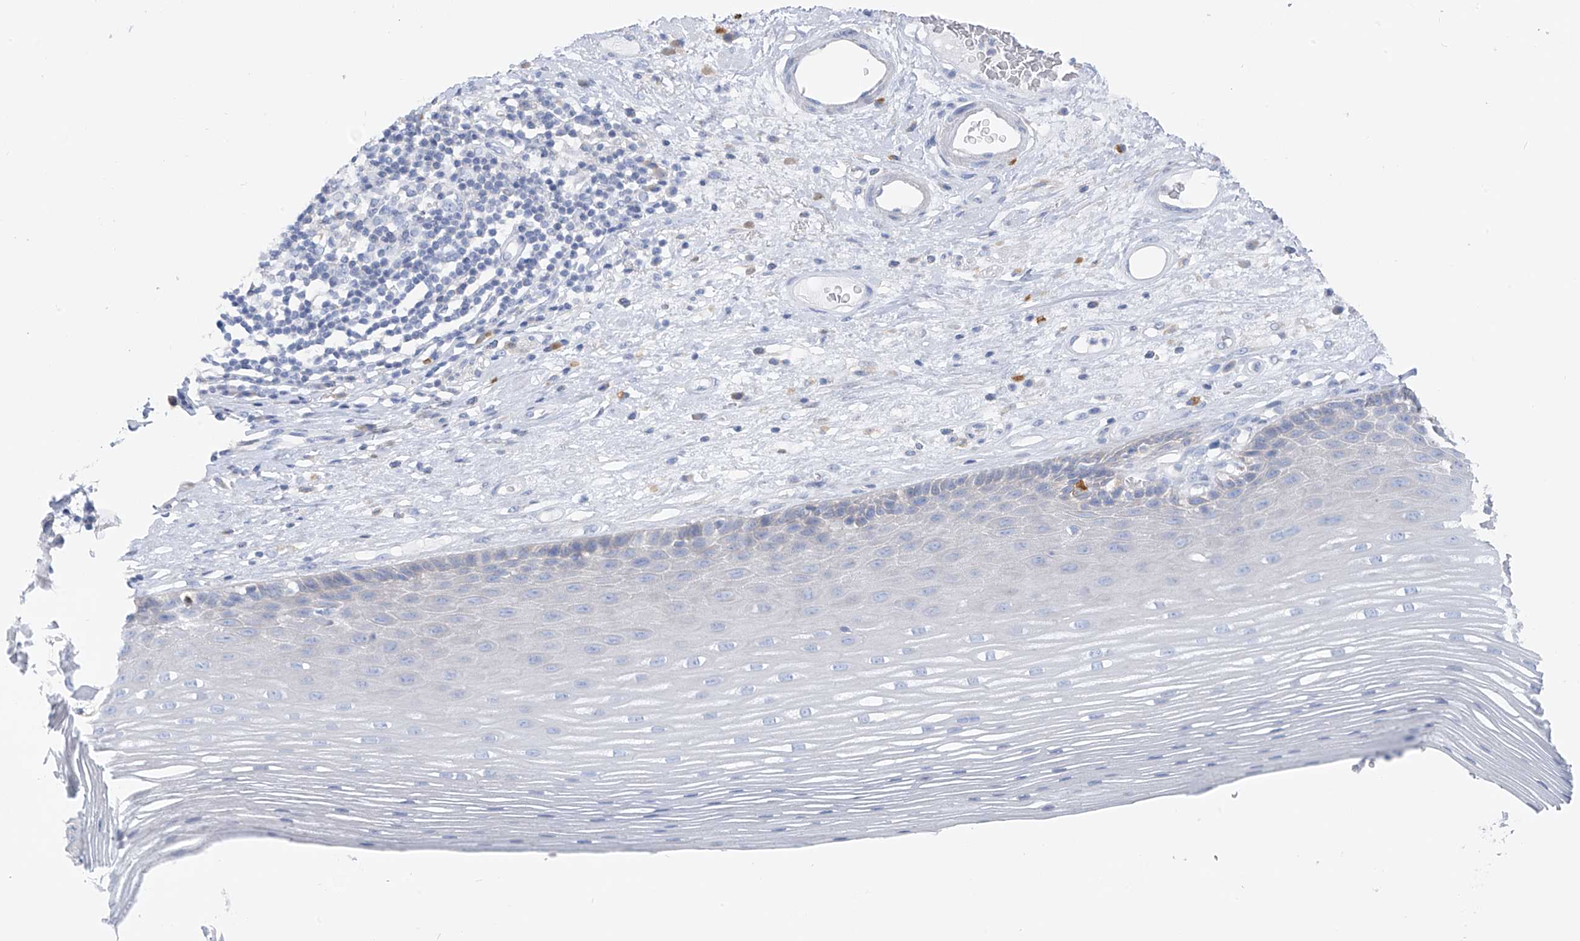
{"staining": {"intensity": "negative", "quantity": "none", "location": "none"}, "tissue": "esophagus", "cell_type": "Squamous epithelial cells", "image_type": "normal", "snomed": [{"axis": "morphology", "description": "Normal tissue, NOS"}, {"axis": "topography", "description": "Esophagus"}], "caption": "Image shows no protein positivity in squamous epithelial cells of unremarkable esophagus.", "gene": "POMGNT2", "patient": {"sex": "male", "age": 62}}